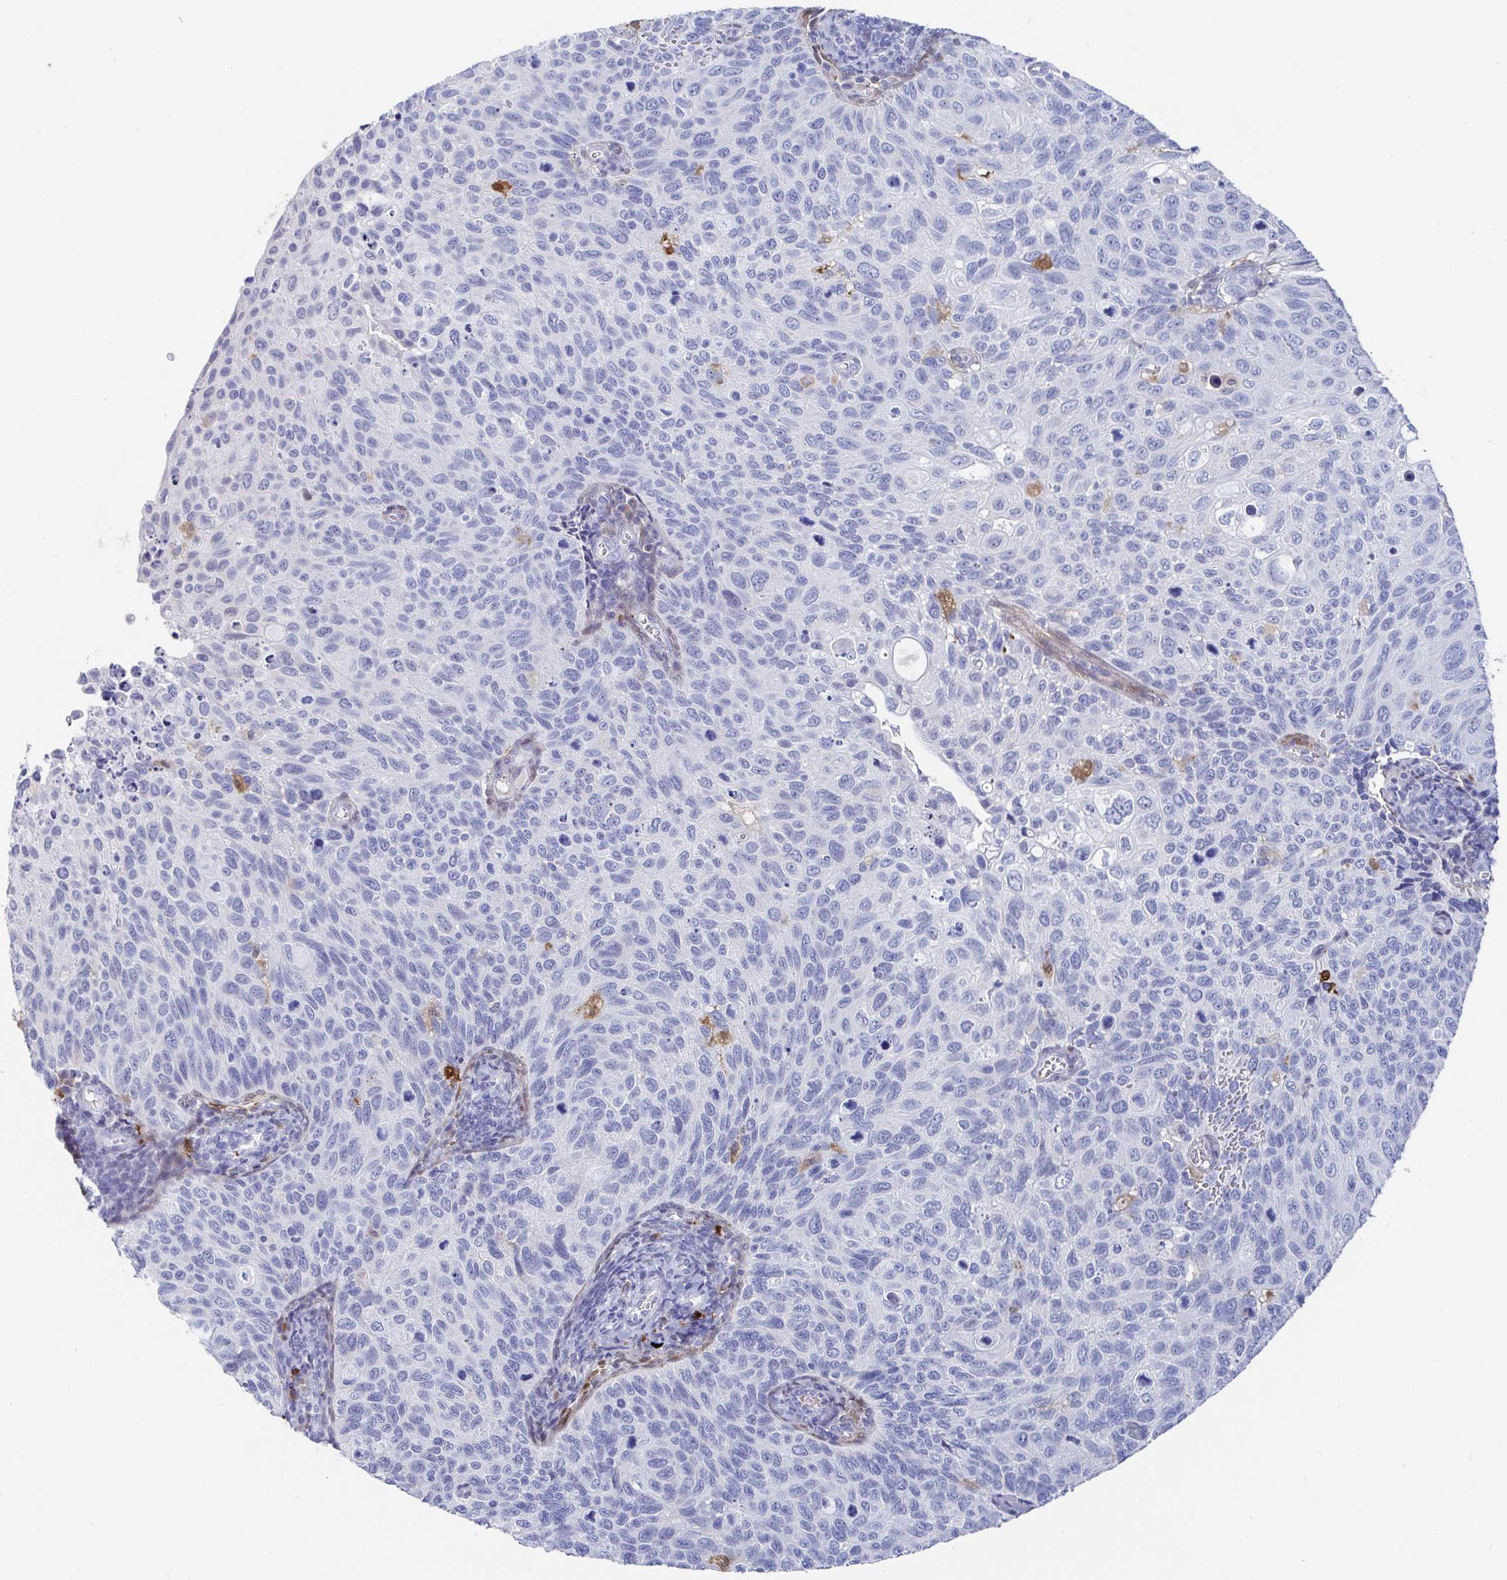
{"staining": {"intensity": "negative", "quantity": "none", "location": "none"}, "tissue": "cervical cancer", "cell_type": "Tumor cells", "image_type": "cancer", "snomed": [{"axis": "morphology", "description": "Squamous cell carcinoma, NOS"}, {"axis": "topography", "description": "Cervix"}], "caption": "The photomicrograph reveals no staining of tumor cells in cervical cancer. (IHC, brightfield microscopy, high magnification).", "gene": "OR2A4", "patient": {"sex": "female", "age": 70}}